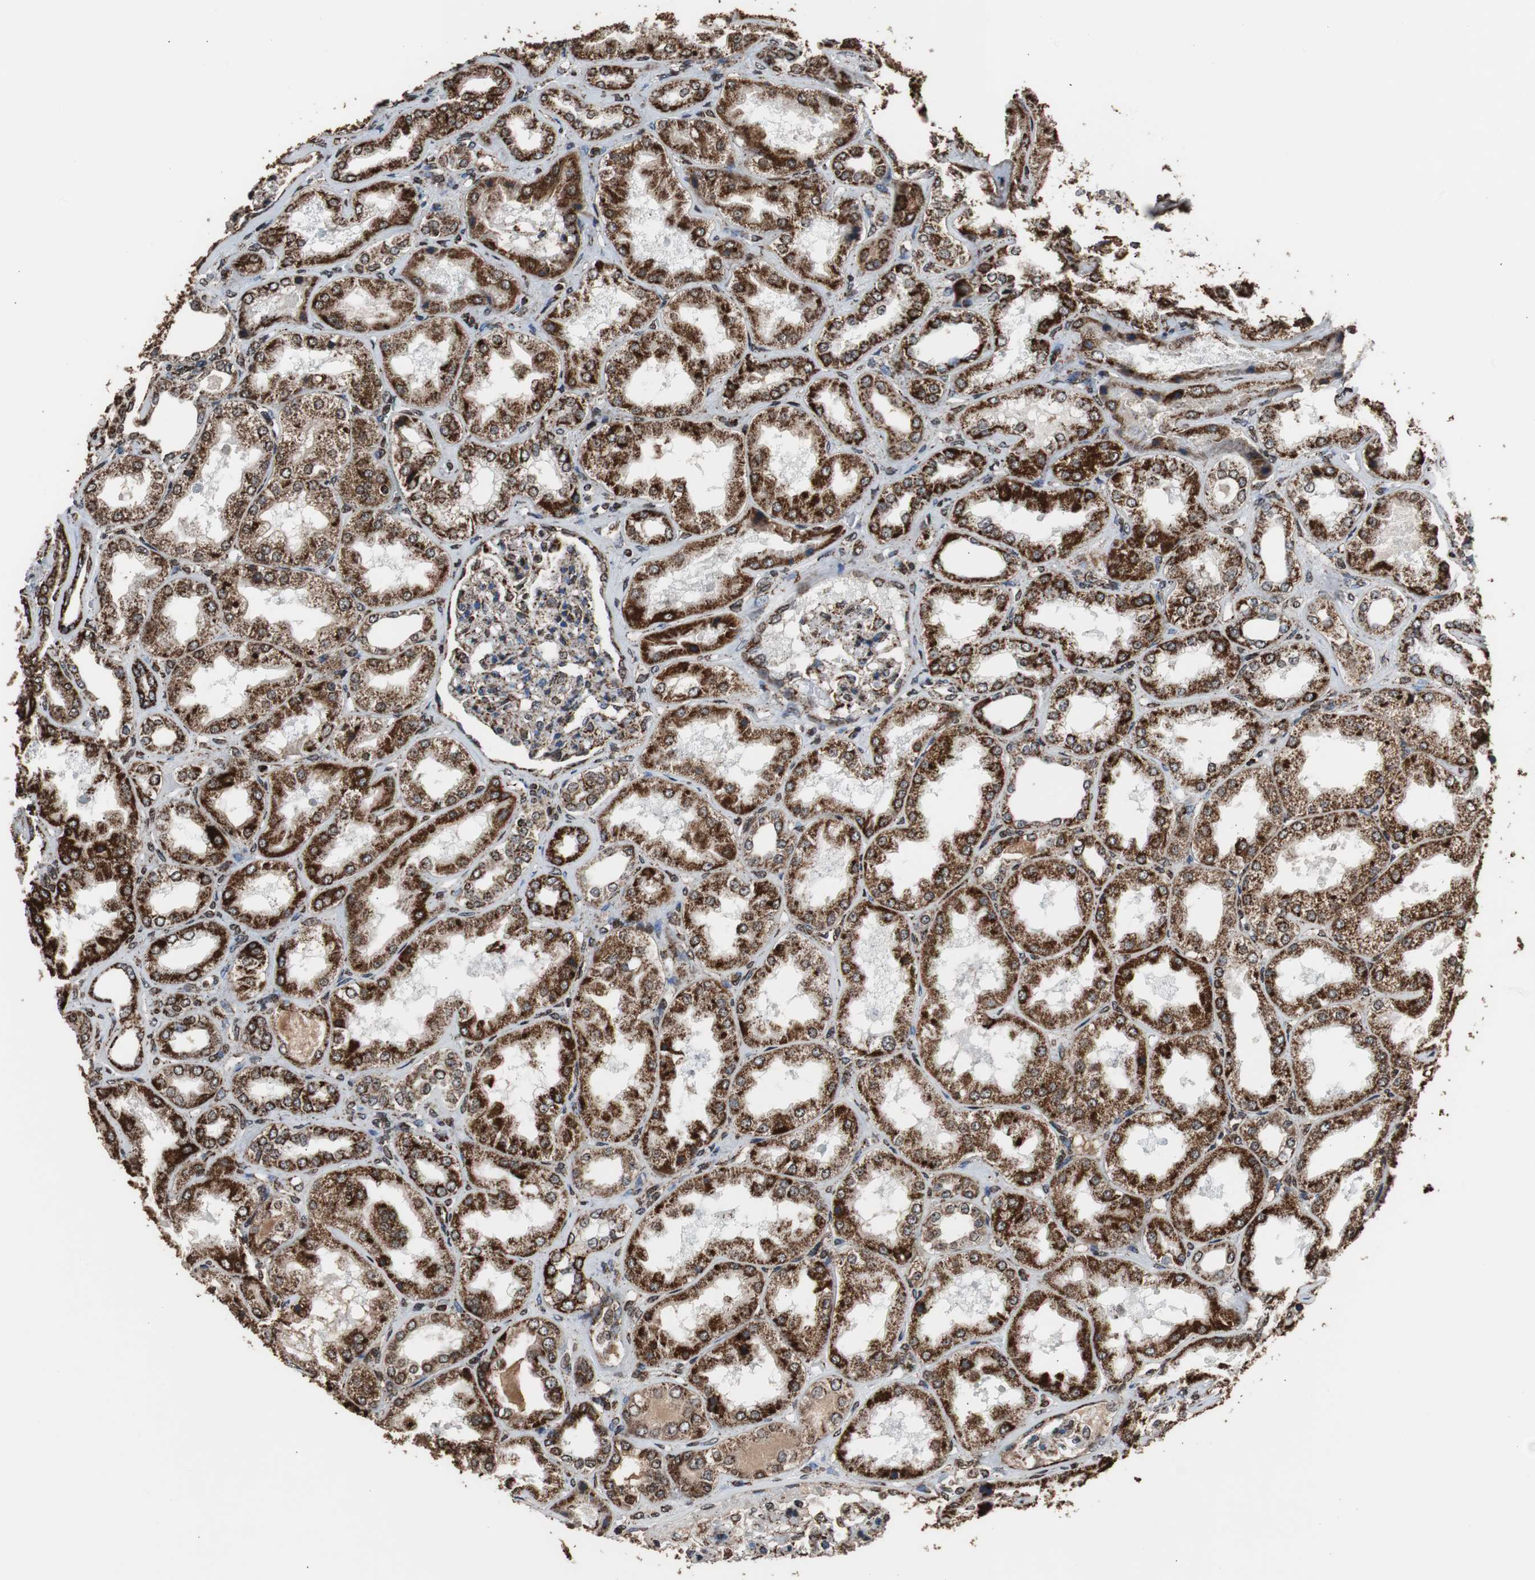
{"staining": {"intensity": "strong", "quantity": "25%-75%", "location": "cytoplasmic/membranous"}, "tissue": "kidney", "cell_type": "Cells in glomeruli", "image_type": "normal", "snomed": [{"axis": "morphology", "description": "Normal tissue, NOS"}, {"axis": "topography", "description": "Kidney"}], "caption": "Cells in glomeruli show high levels of strong cytoplasmic/membranous staining in approximately 25%-75% of cells in normal human kidney.", "gene": "HSPA9", "patient": {"sex": "female", "age": 56}}